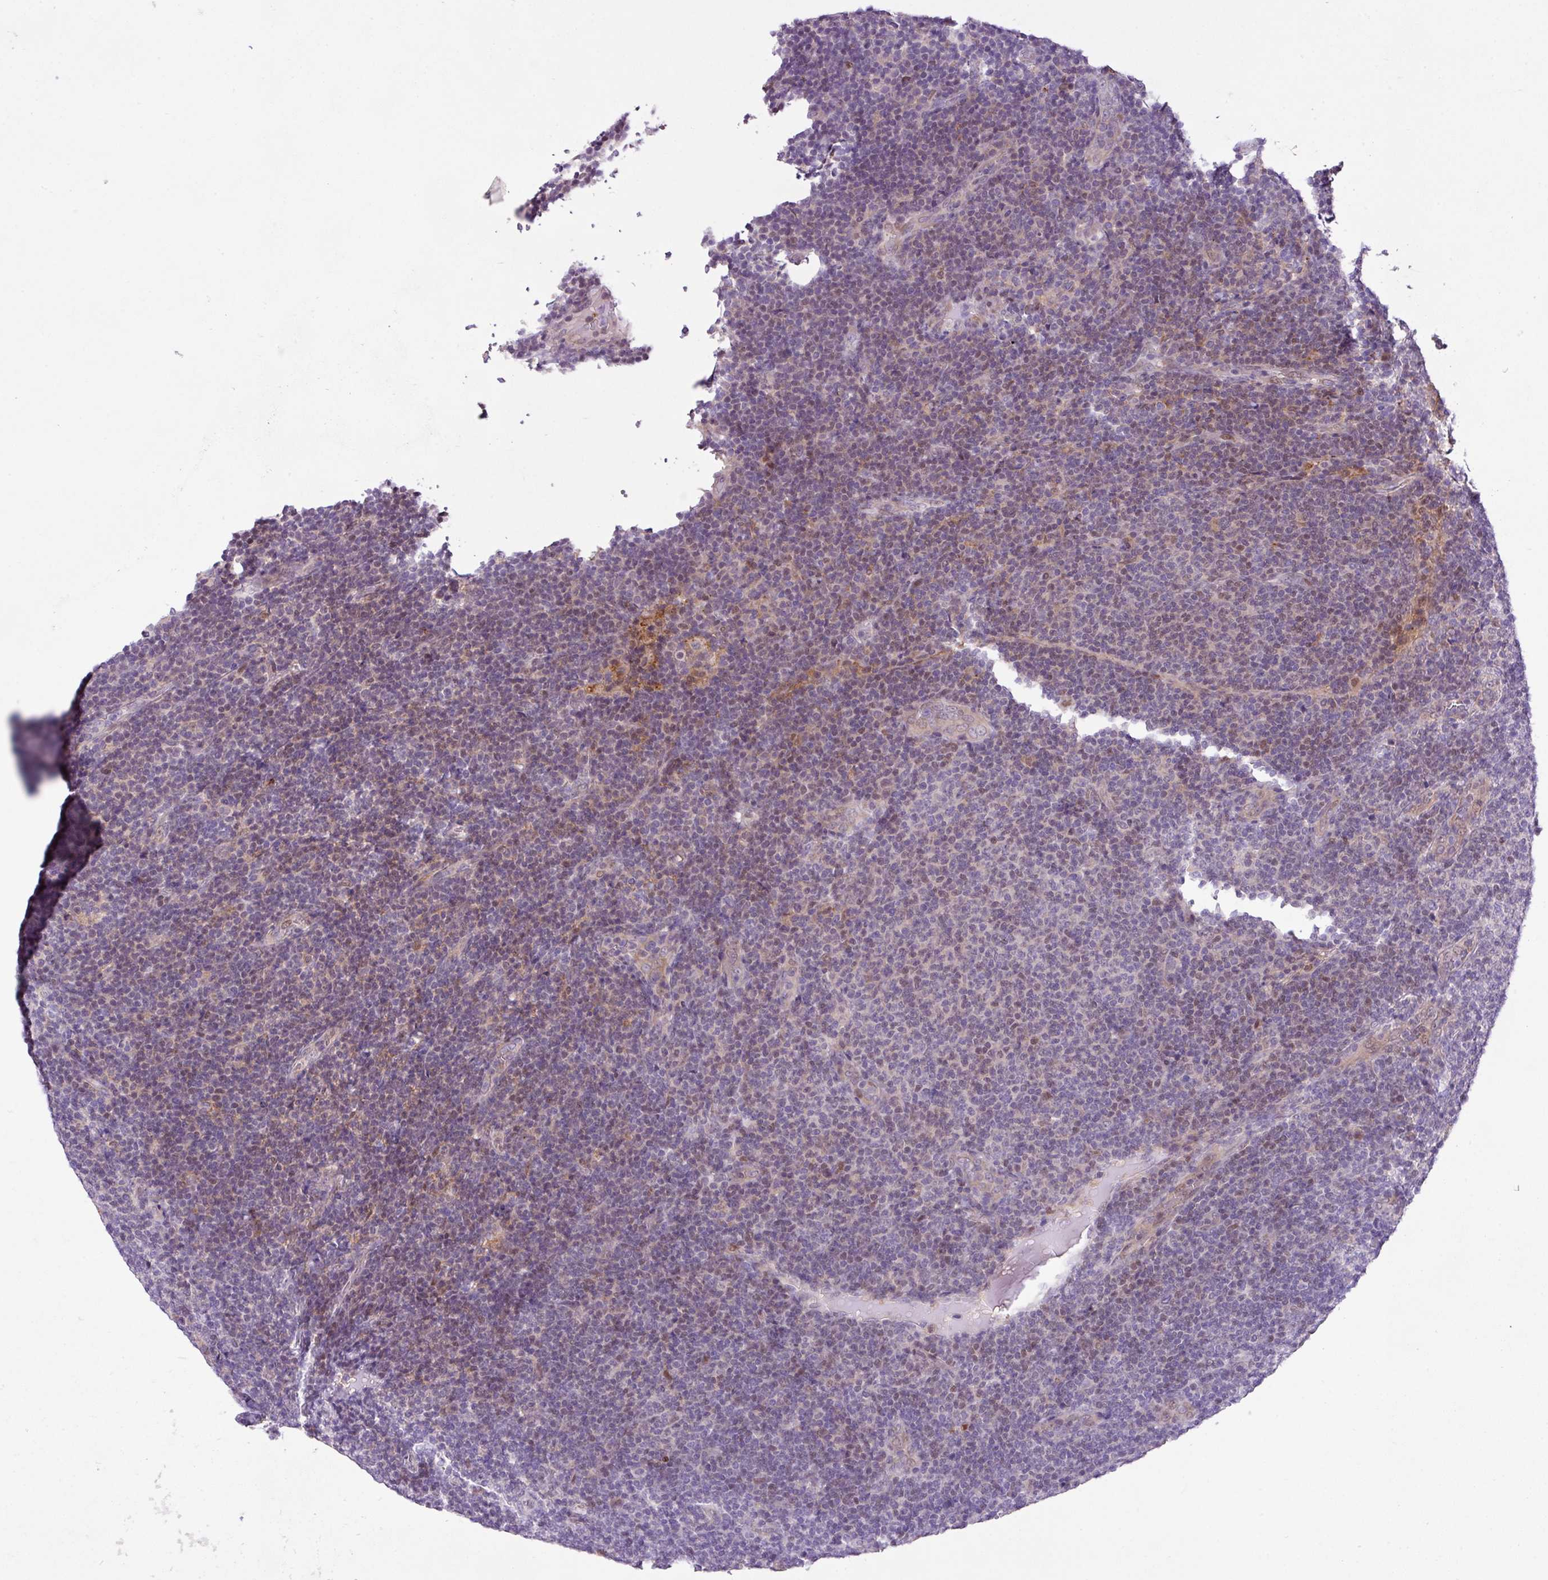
{"staining": {"intensity": "negative", "quantity": "none", "location": "none"}, "tissue": "lymphoma", "cell_type": "Tumor cells", "image_type": "cancer", "snomed": [{"axis": "morphology", "description": "Malignant lymphoma, non-Hodgkin's type, Low grade"}, {"axis": "topography", "description": "Lymph node"}], "caption": "A high-resolution histopathology image shows immunohistochemistry (IHC) staining of malignant lymphoma, non-Hodgkin's type (low-grade), which exhibits no significant staining in tumor cells.", "gene": "RPP25L", "patient": {"sex": "male", "age": 66}}